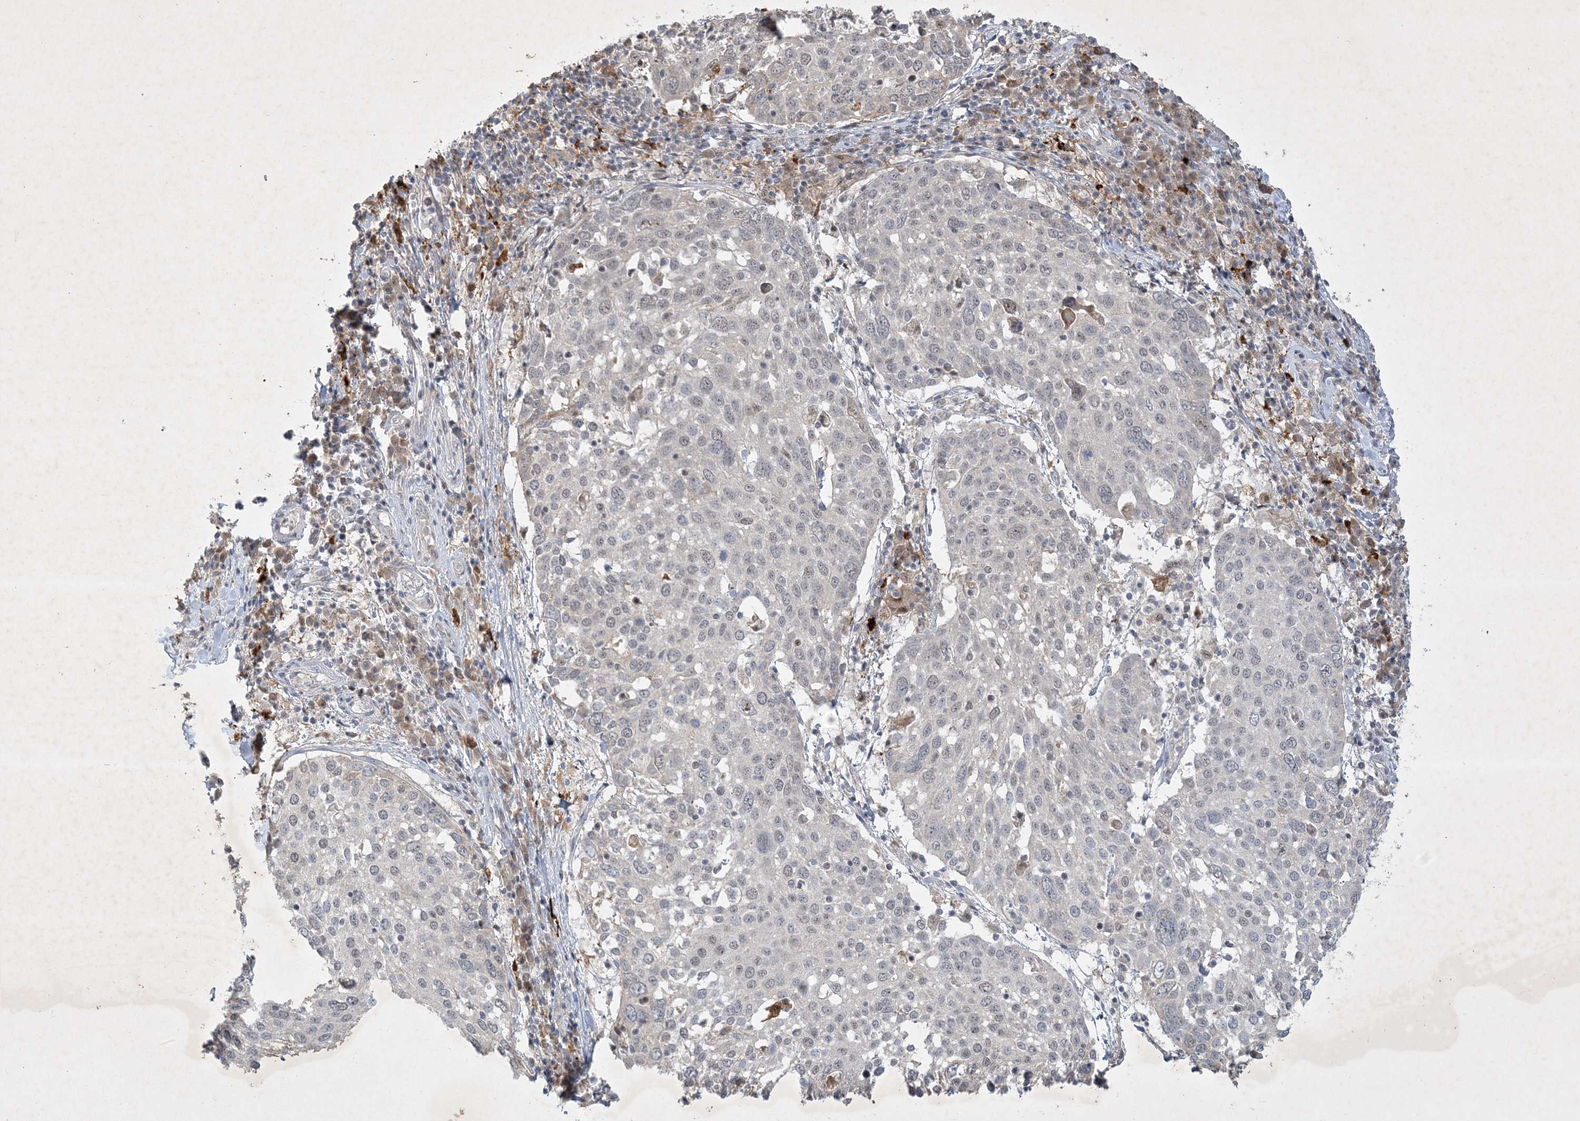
{"staining": {"intensity": "negative", "quantity": "none", "location": "none"}, "tissue": "lung cancer", "cell_type": "Tumor cells", "image_type": "cancer", "snomed": [{"axis": "morphology", "description": "Squamous cell carcinoma, NOS"}, {"axis": "topography", "description": "Lung"}], "caption": "Protein analysis of squamous cell carcinoma (lung) exhibits no significant staining in tumor cells.", "gene": "THG1L", "patient": {"sex": "male", "age": 65}}